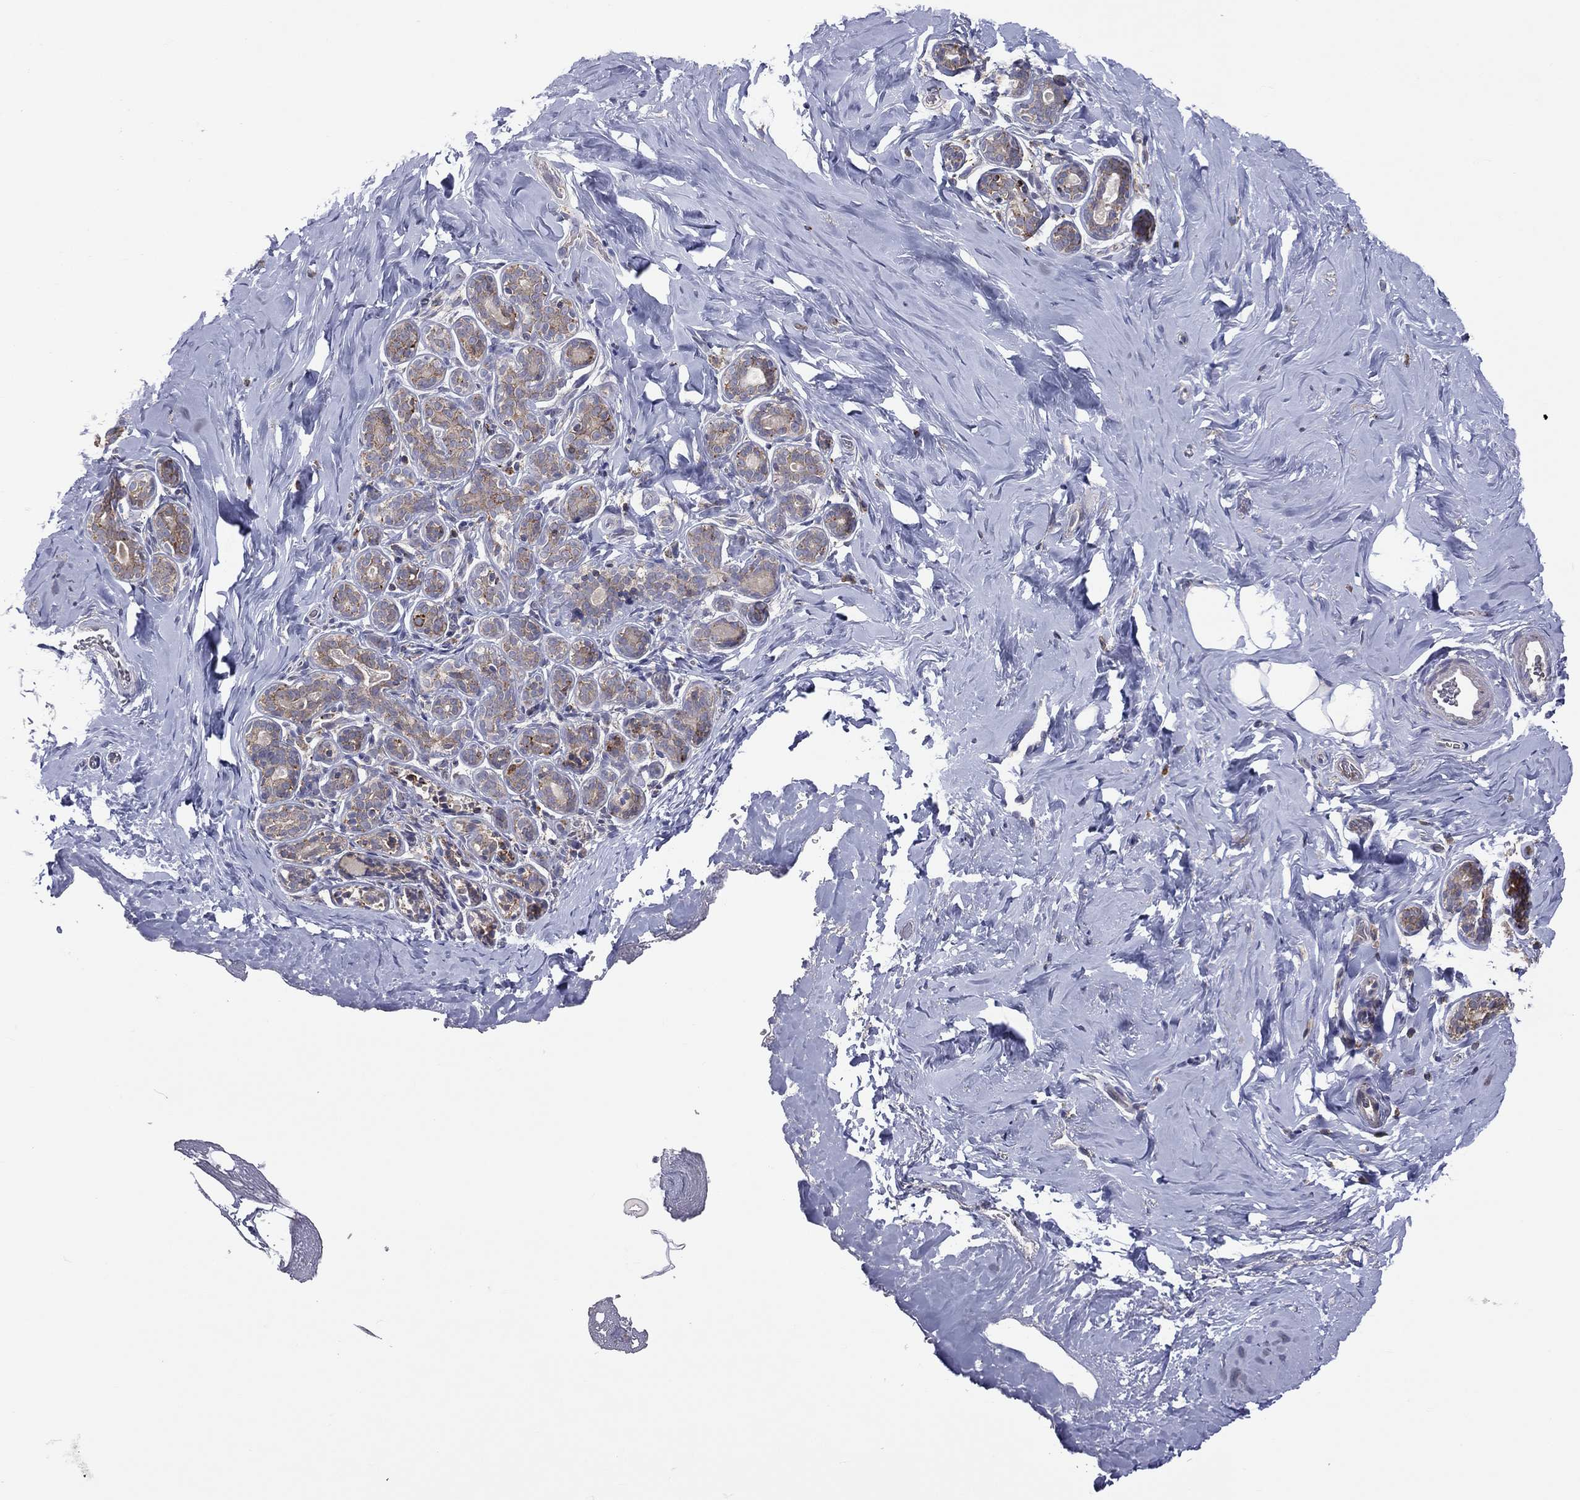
{"staining": {"intensity": "negative", "quantity": "none", "location": "none"}, "tissue": "breast", "cell_type": "Adipocytes", "image_type": "normal", "snomed": [{"axis": "morphology", "description": "Normal tissue, NOS"}, {"axis": "topography", "description": "Skin"}, {"axis": "topography", "description": "Breast"}], "caption": "Adipocytes are negative for brown protein staining in unremarkable breast. (DAB immunohistochemistry visualized using brightfield microscopy, high magnification).", "gene": "STARD3", "patient": {"sex": "female", "age": 43}}